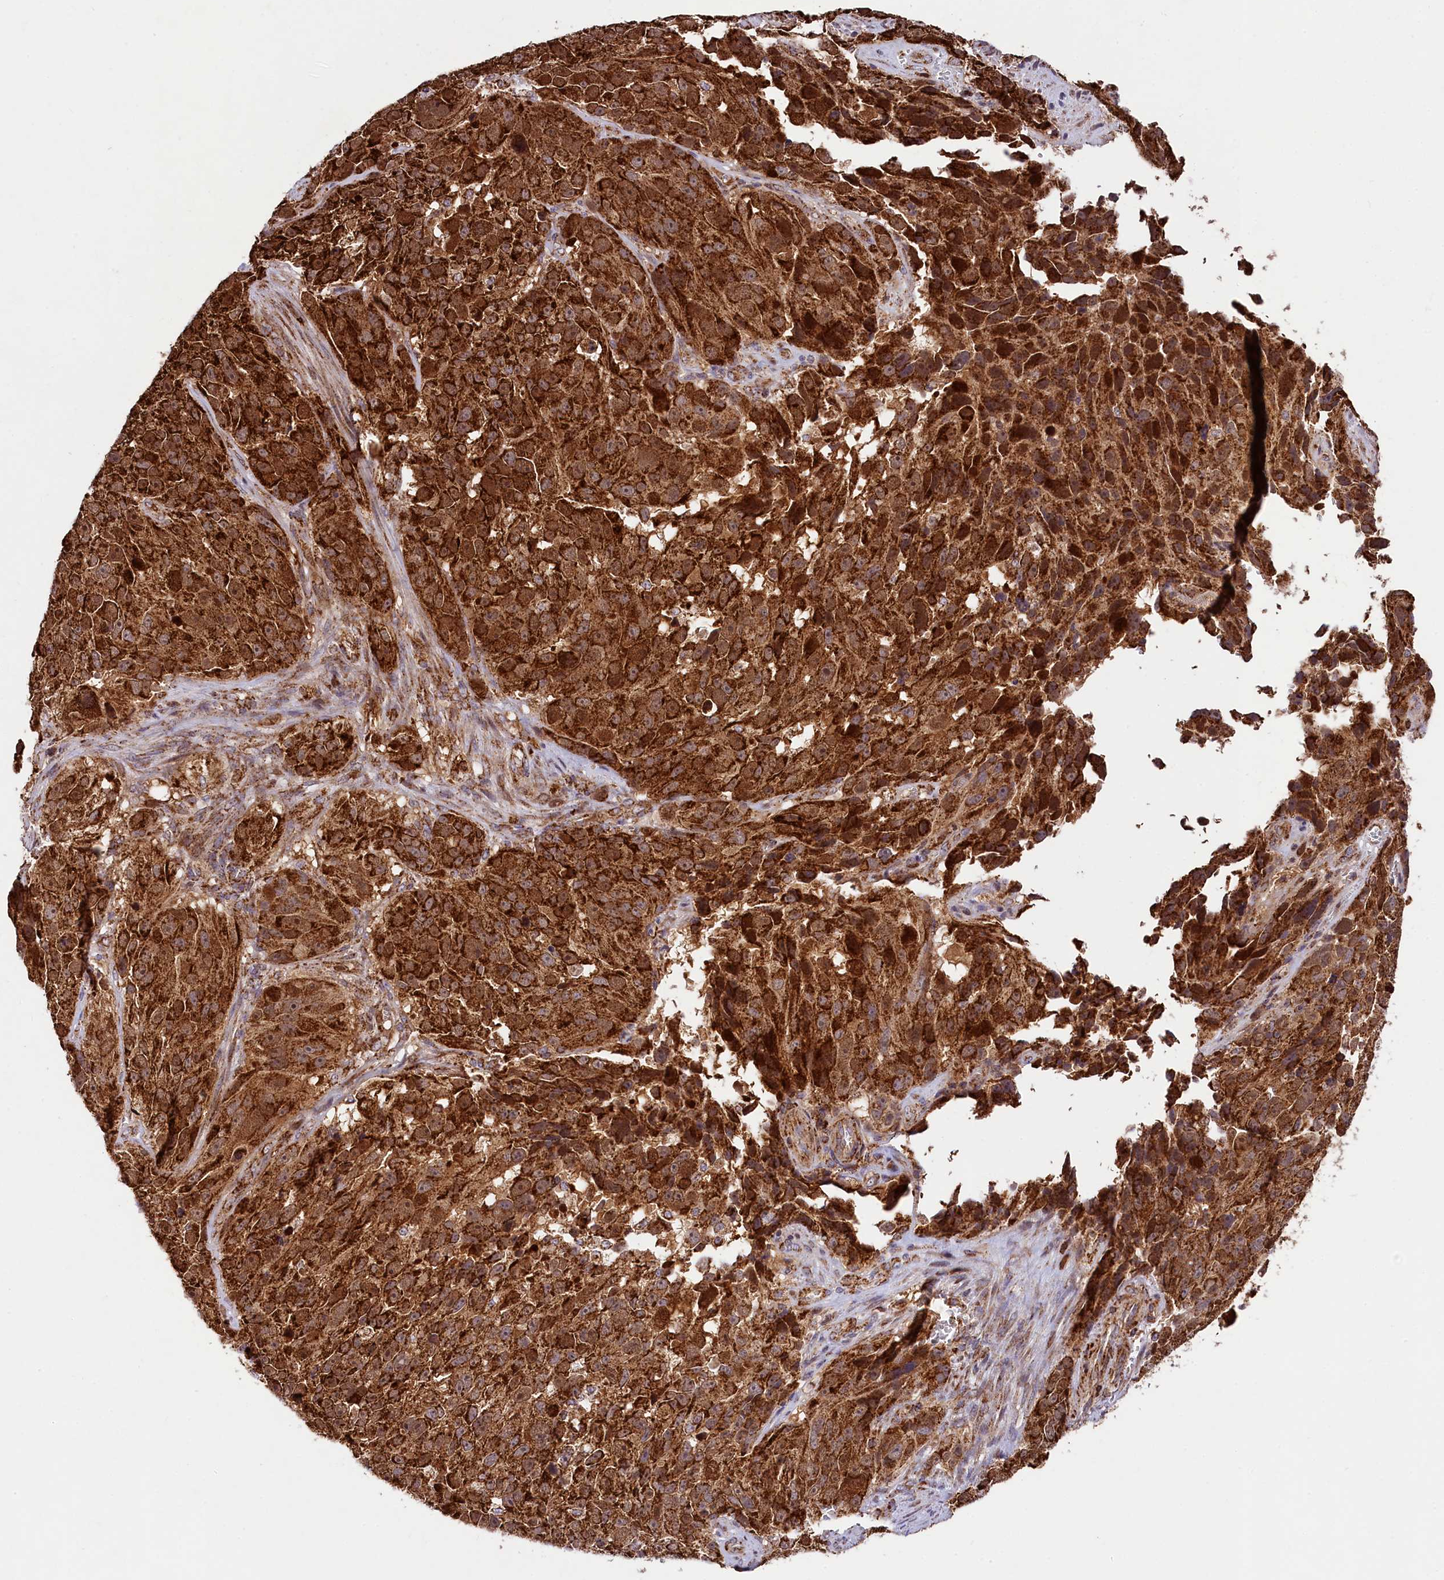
{"staining": {"intensity": "strong", "quantity": ">75%", "location": "cytoplasmic/membranous"}, "tissue": "melanoma", "cell_type": "Tumor cells", "image_type": "cancer", "snomed": [{"axis": "morphology", "description": "Malignant melanoma, NOS"}, {"axis": "topography", "description": "Skin"}], "caption": "Tumor cells display high levels of strong cytoplasmic/membranous positivity in approximately >75% of cells in human melanoma.", "gene": "CLYBL", "patient": {"sex": "male", "age": 84}}